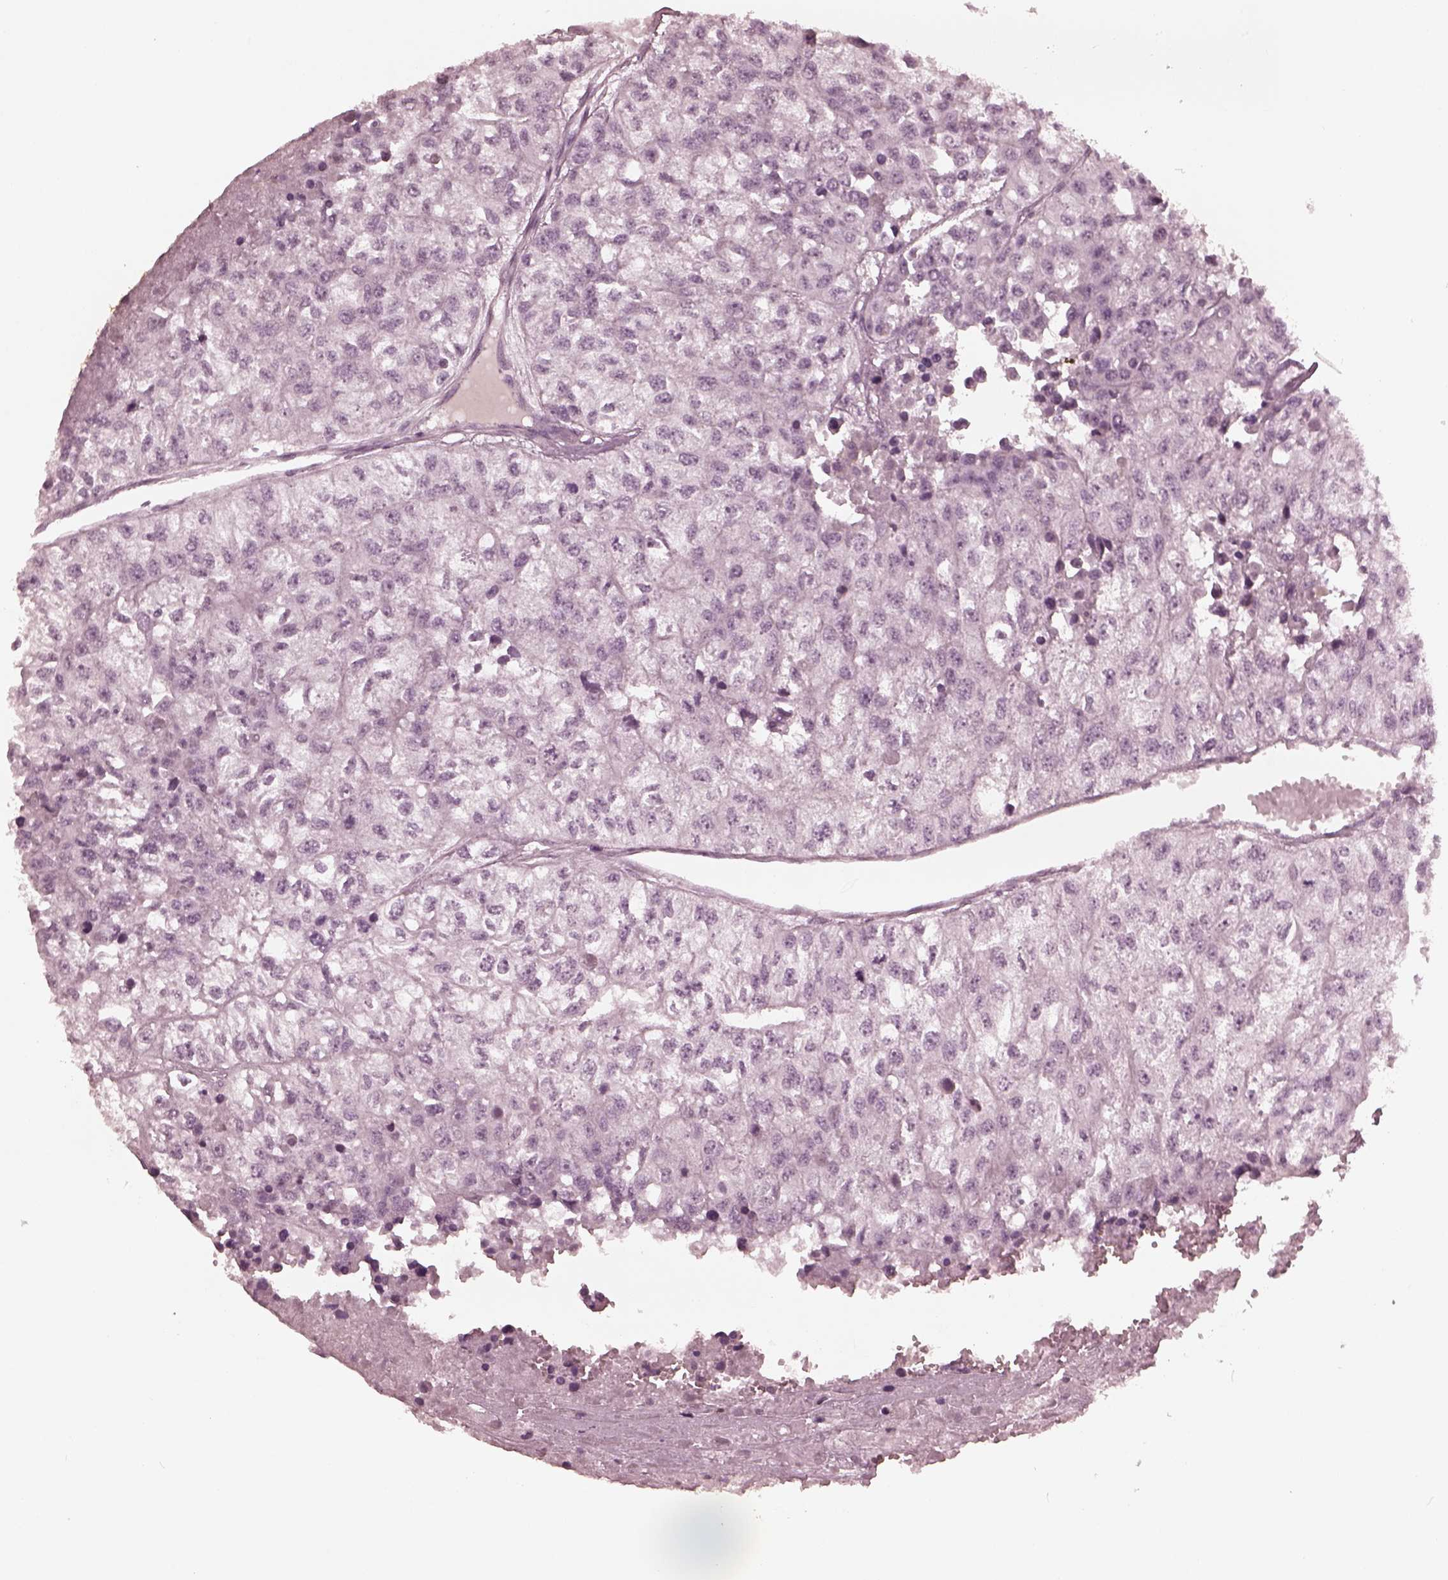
{"staining": {"intensity": "negative", "quantity": "none", "location": "none"}, "tissue": "renal cancer", "cell_type": "Tumor cells", "image_type": "cancer", "snomed": [{"axis": "morphology", "description": "Adenocarcinoma, NOS"}, {"axis": "topography", "description": "Kidney"}], "caption": "DAB immunohistochemical staining of human adenocarcinoma (renal) demonstrates no significant staining in tumor cells.", "gene": "KRT79", "patient": {"sex": "male", "age": 56}}